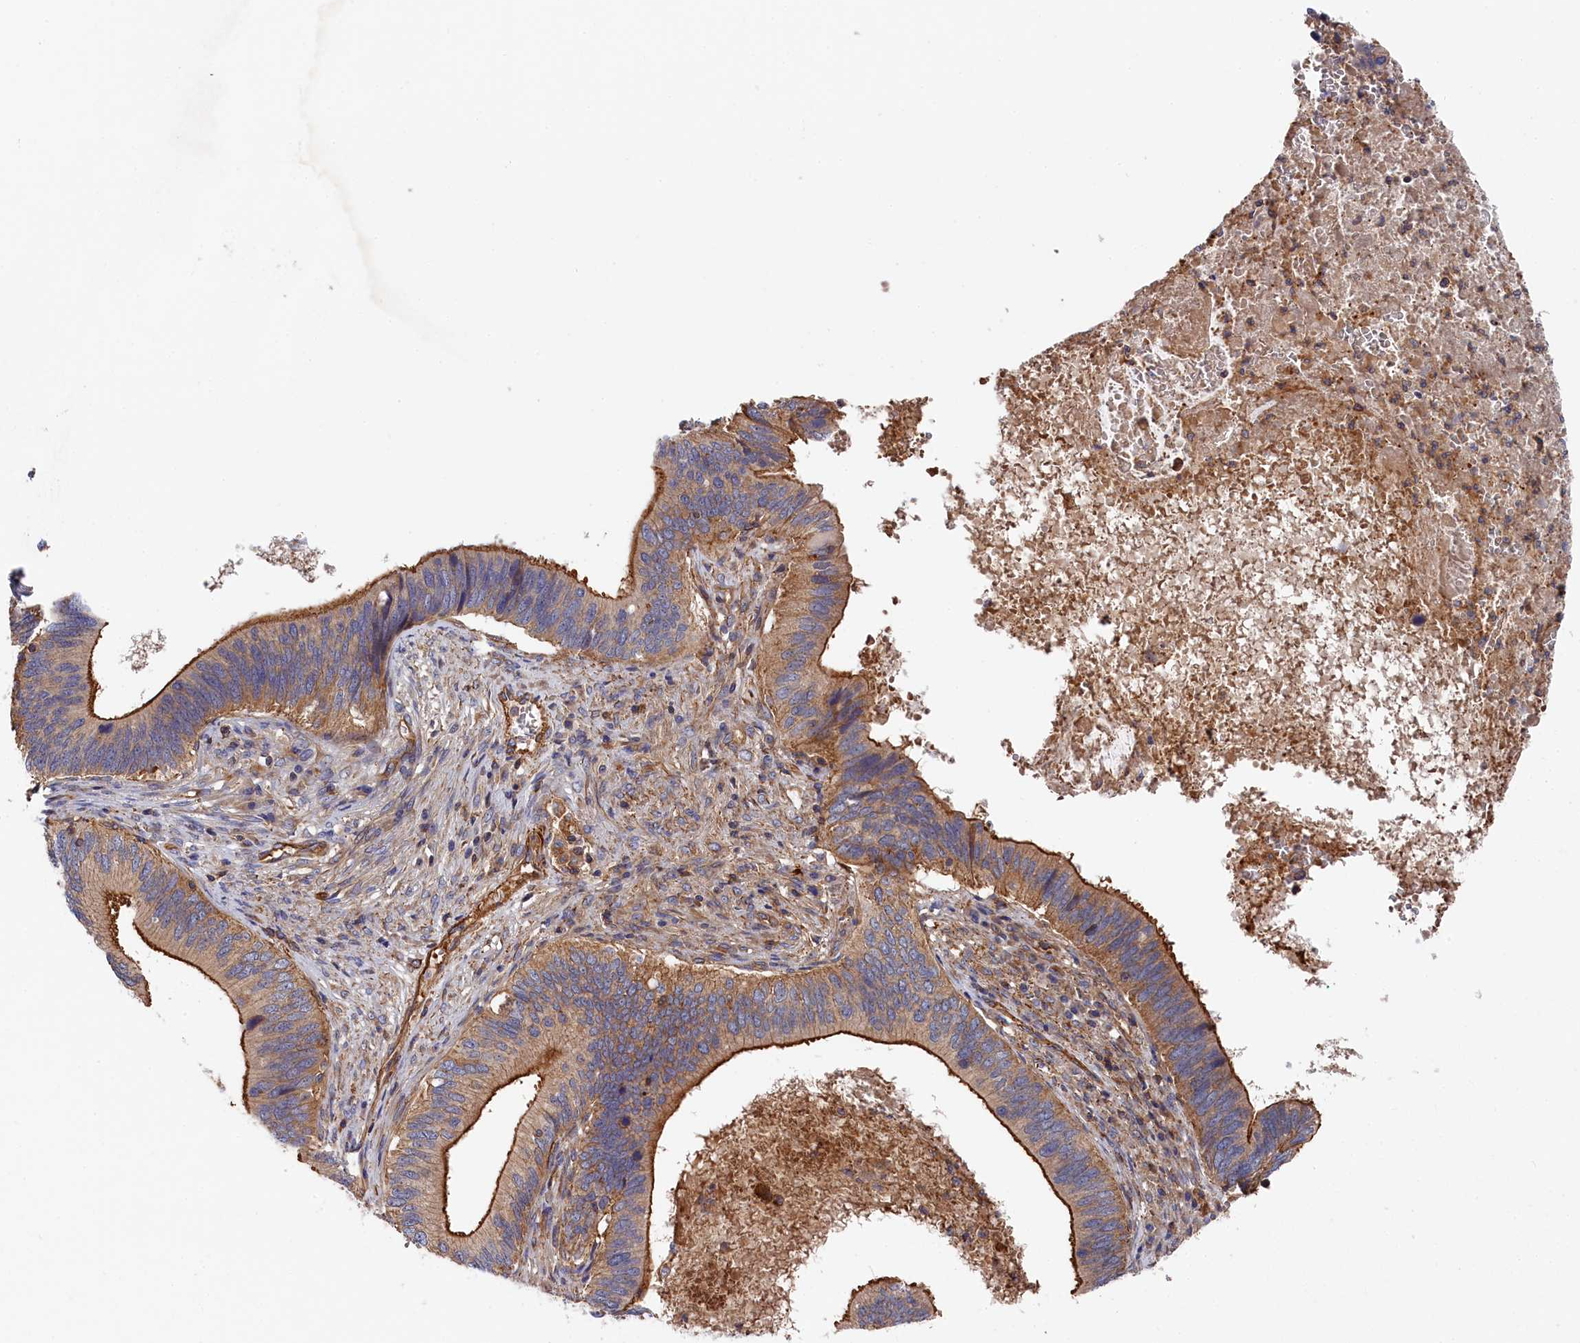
{"staining": {"intensity": "strong", "quantity": "25%-75%", "location": "cytoplasmic/membranous"}, "tissue": "cervical cancer", "cell_type": "Tumor cells", "image_type": "cancer", "snomed": [{"axis": "morphology", "description": "Adenocarcinoma, NOS"}, {"axis": "topography", "description": "Cervix"}], "caption": "Brown immunohistochemical staining in cervical cancer (adenocarcinoma) displays strong cytoplasmic/membranous expression in about 25%-75% of tumor cells. Immunohistochemistry stains the protein of interest in brown and the nuclei are stained blue.", "gene": "LDHD", "patient": {"sex": "female", "age": 42}}